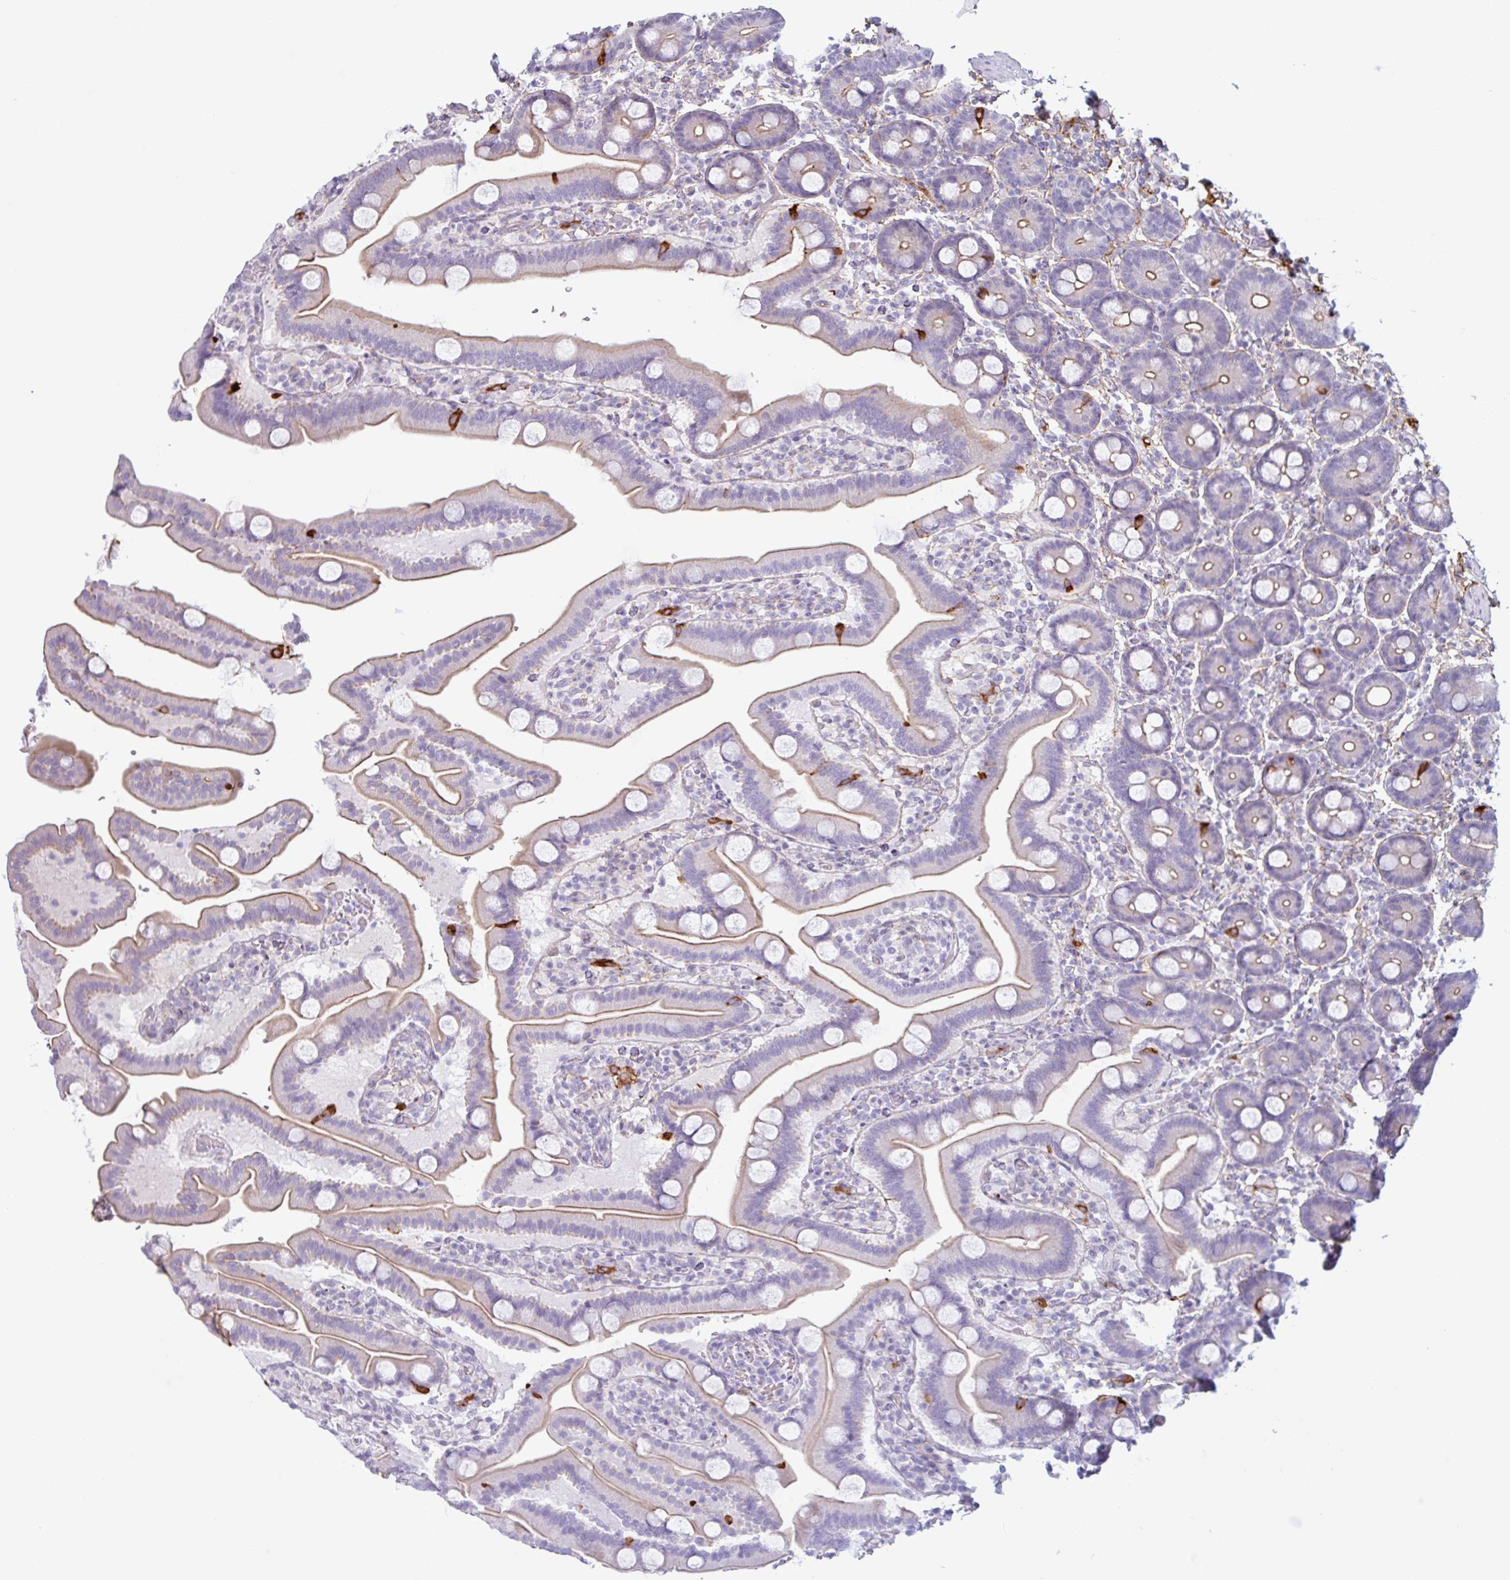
{"staining": {"intensity": "strong", "quantity": "<25%", "location": "cytoplasmic/membranous"}, "tissue": "duodenum", "cell_type": "Glandular cells", "image_type": "normal", "snomed": [{"axis": "morphology", "description": "Normal tissue, NOS"}, {"axis": "topography", "description": "Duodenum"}], "caption": "IHC micrograph of unremarkable duodenum: human duodenum stained using IHC demonstrates medium levels of strong protein expression localized specifically in the cytoplasmic/membranous of glandular cells, appearing as a cytoplasmic/membranous brown color.", "gene": "MYH10", "patient": {"sex": "male", "age": 55}}